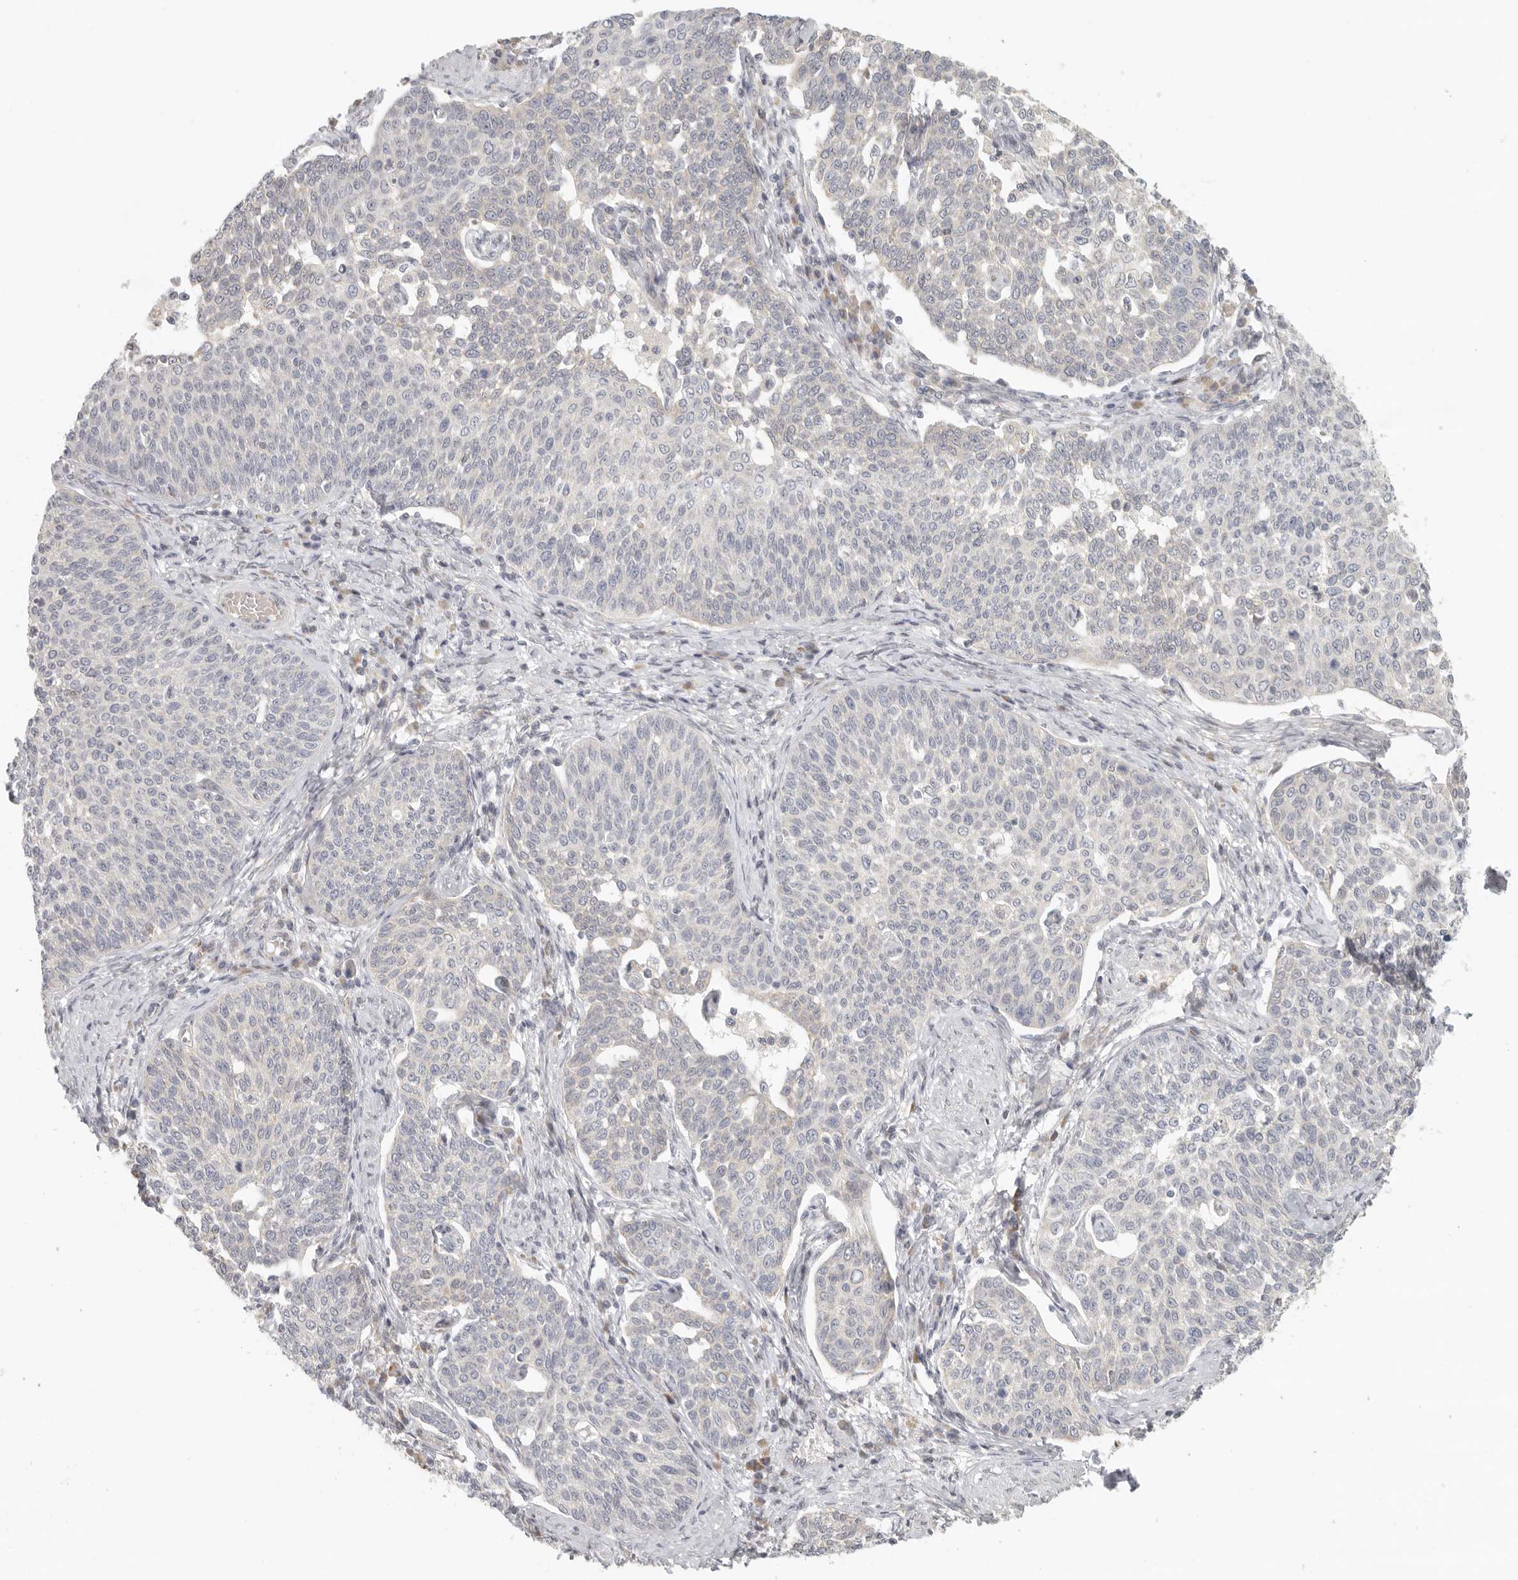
{"staining": {"intensity": "negative", "quantity": "none", "location": "none"}, "tissue": "cervical cancer", "cell_type": "Tumor cells", "image_type": "cancer", "snomed": [{"axis": "morphology", "description": "Squamous cell carcinoma, NOS"}, {"axis": "topography", "description": "Cervix"}], "caption": "This is an immunohistochemistry micrograph of human cervical squamous cell carcinoma. There is no staining in tumor cells.", "gene": "KDF1", "patient": {"sex": "female", "age": 34}}